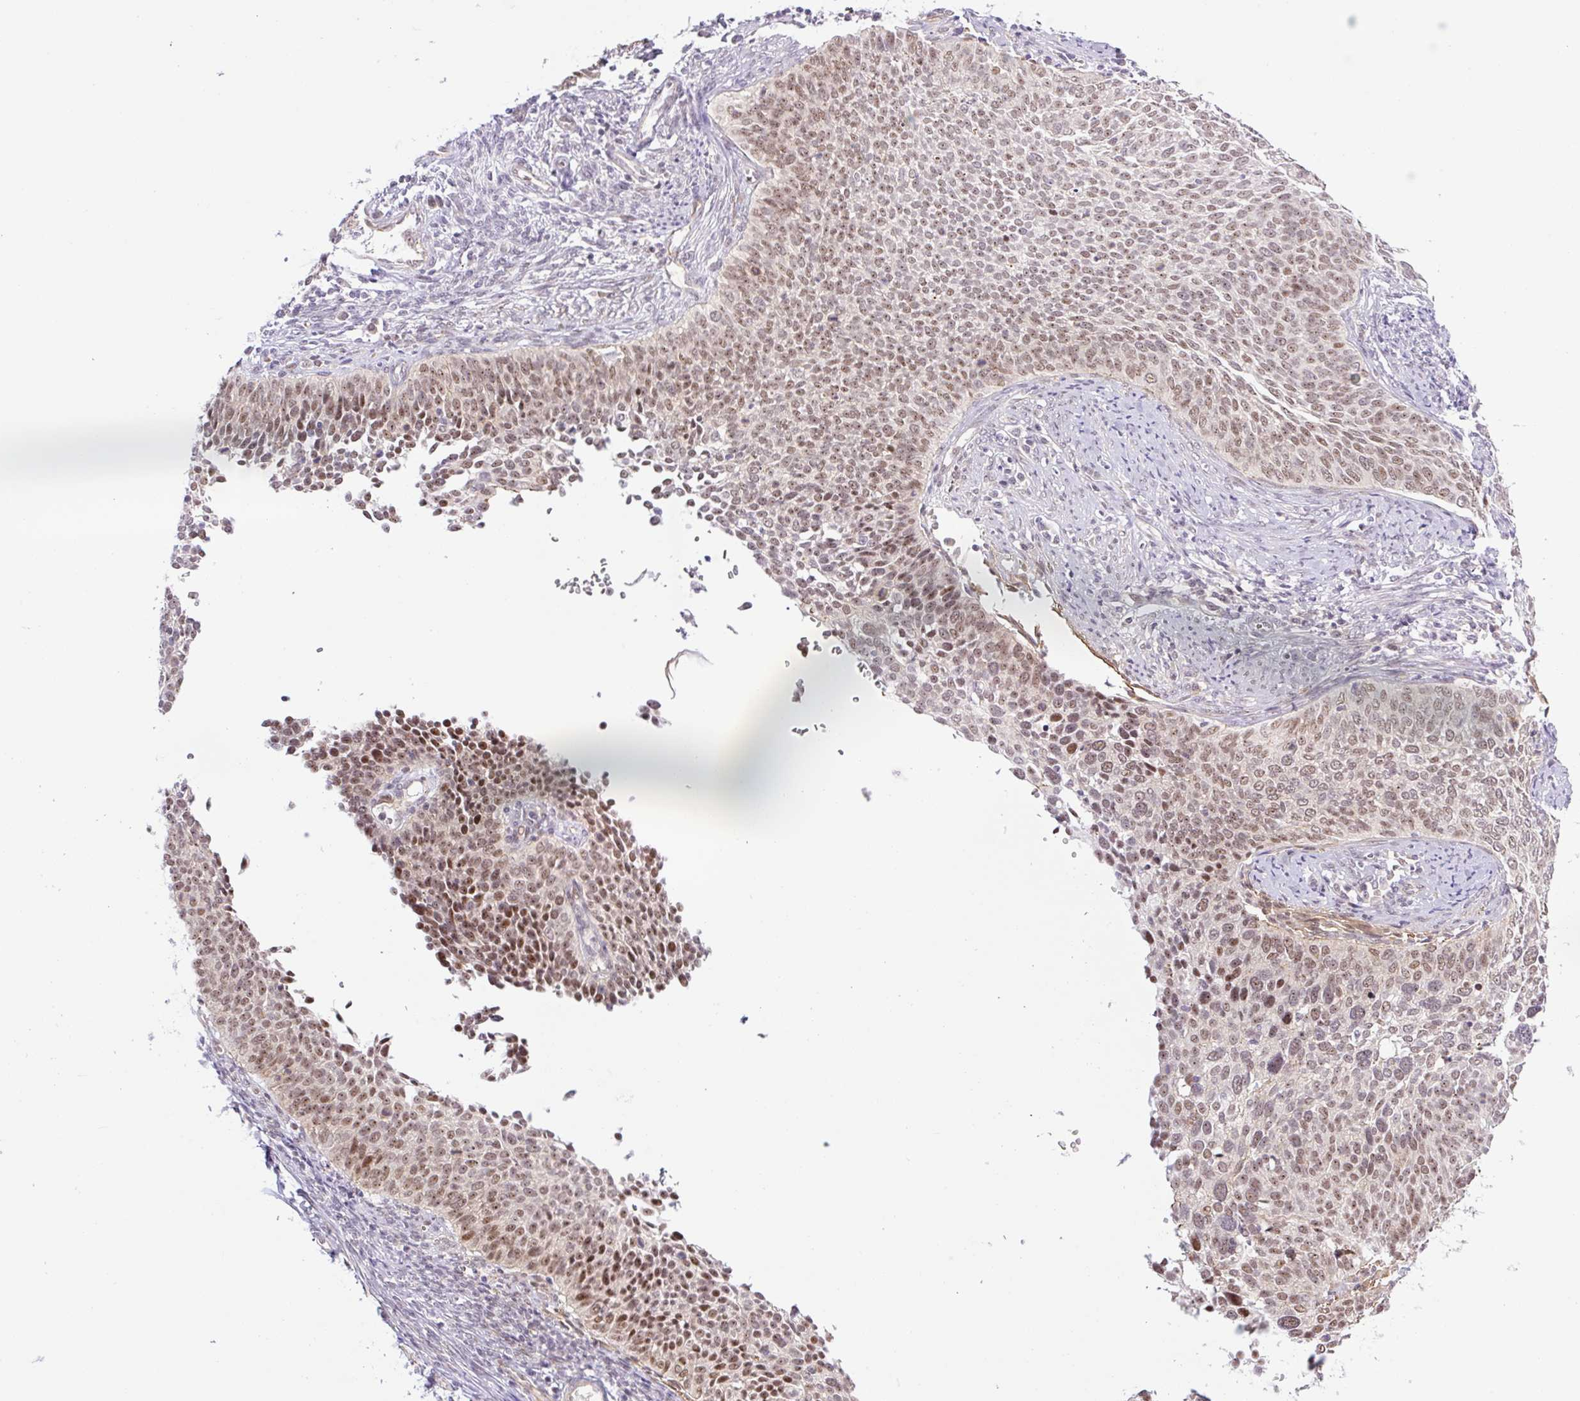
{"staining": {"intensity": "moderate", "quantity": ">75%", "location": "nuclear"}, "tissue": "cervical cancer", "cell_type": "Tumor cells", "image_type": "cancer", "snomed": [{"axis": "morphology", "description": "Squamous cell carcinoma, NOS"}, {"axis": "topography", "description": "Cervix"}], "caption": "DAB immunohistochemical staining of cervical squamous cell carcinoma demonstrates moderate nuclear protein positivity in about >75% of tumor cells. (brown staining indicates protein expression, while blue staining denotes nuclei).", "gene": "ICE1", "patient": {"sex": "female", "age": 34}}